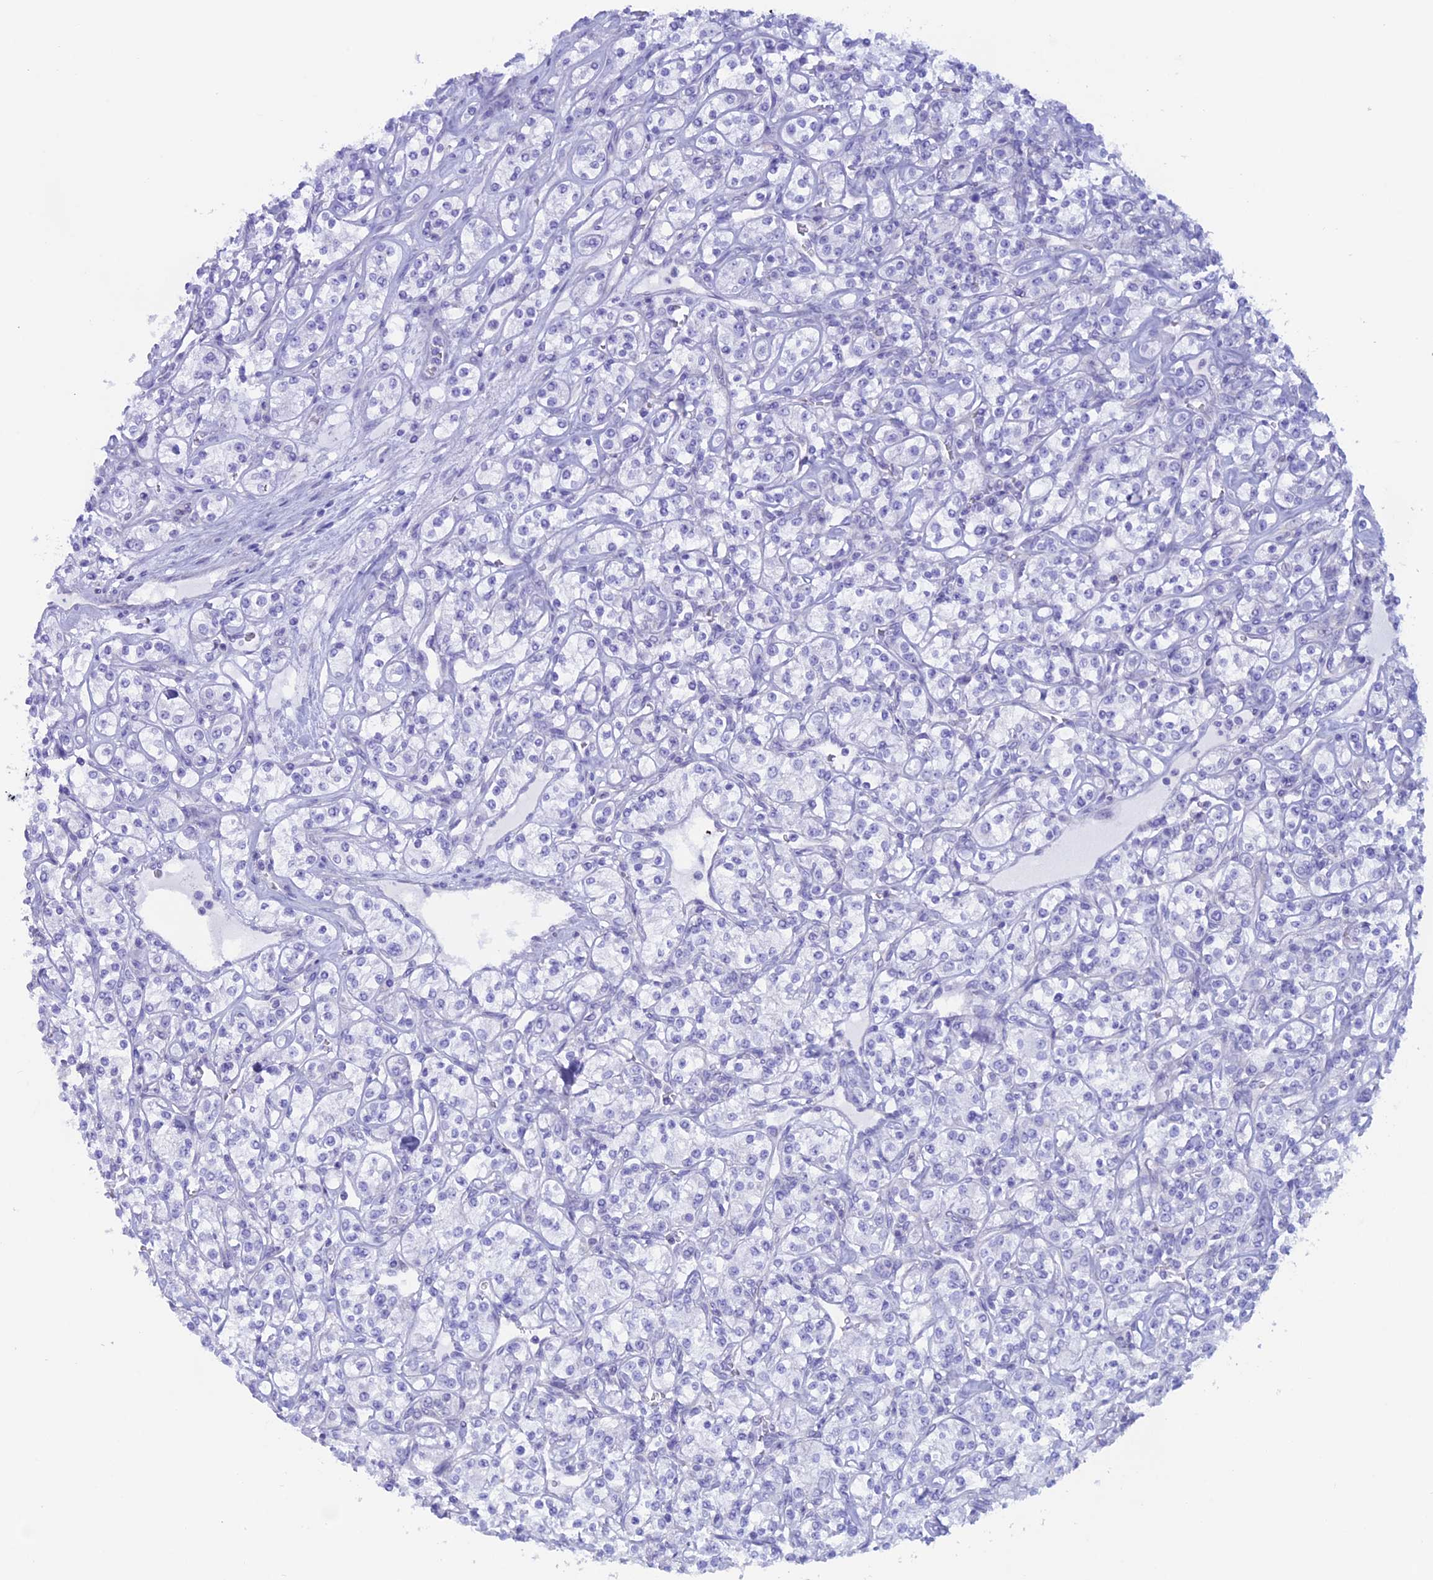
{"staining": {"intensity": "negative", "quantity": "none", "location": "none"}, "tissue": "renal cancer", "cell_type": "Tumor cells", "image_type": "cancer", "snomed": [{"axis": "morphology", "description": "Adenocarcinoma, NOS"}, {"axis": "topography", "description": "Kidney"}], "caption": "Immunohistochemistry histopathology image of neoplastic tissue: renal cancer stained with DAB (3,3'-diaminobenzidine) exhibits no significant protein staining in tumor cells.", "gene": "RP1", "patient": {"sex": "male", "age": 77}}